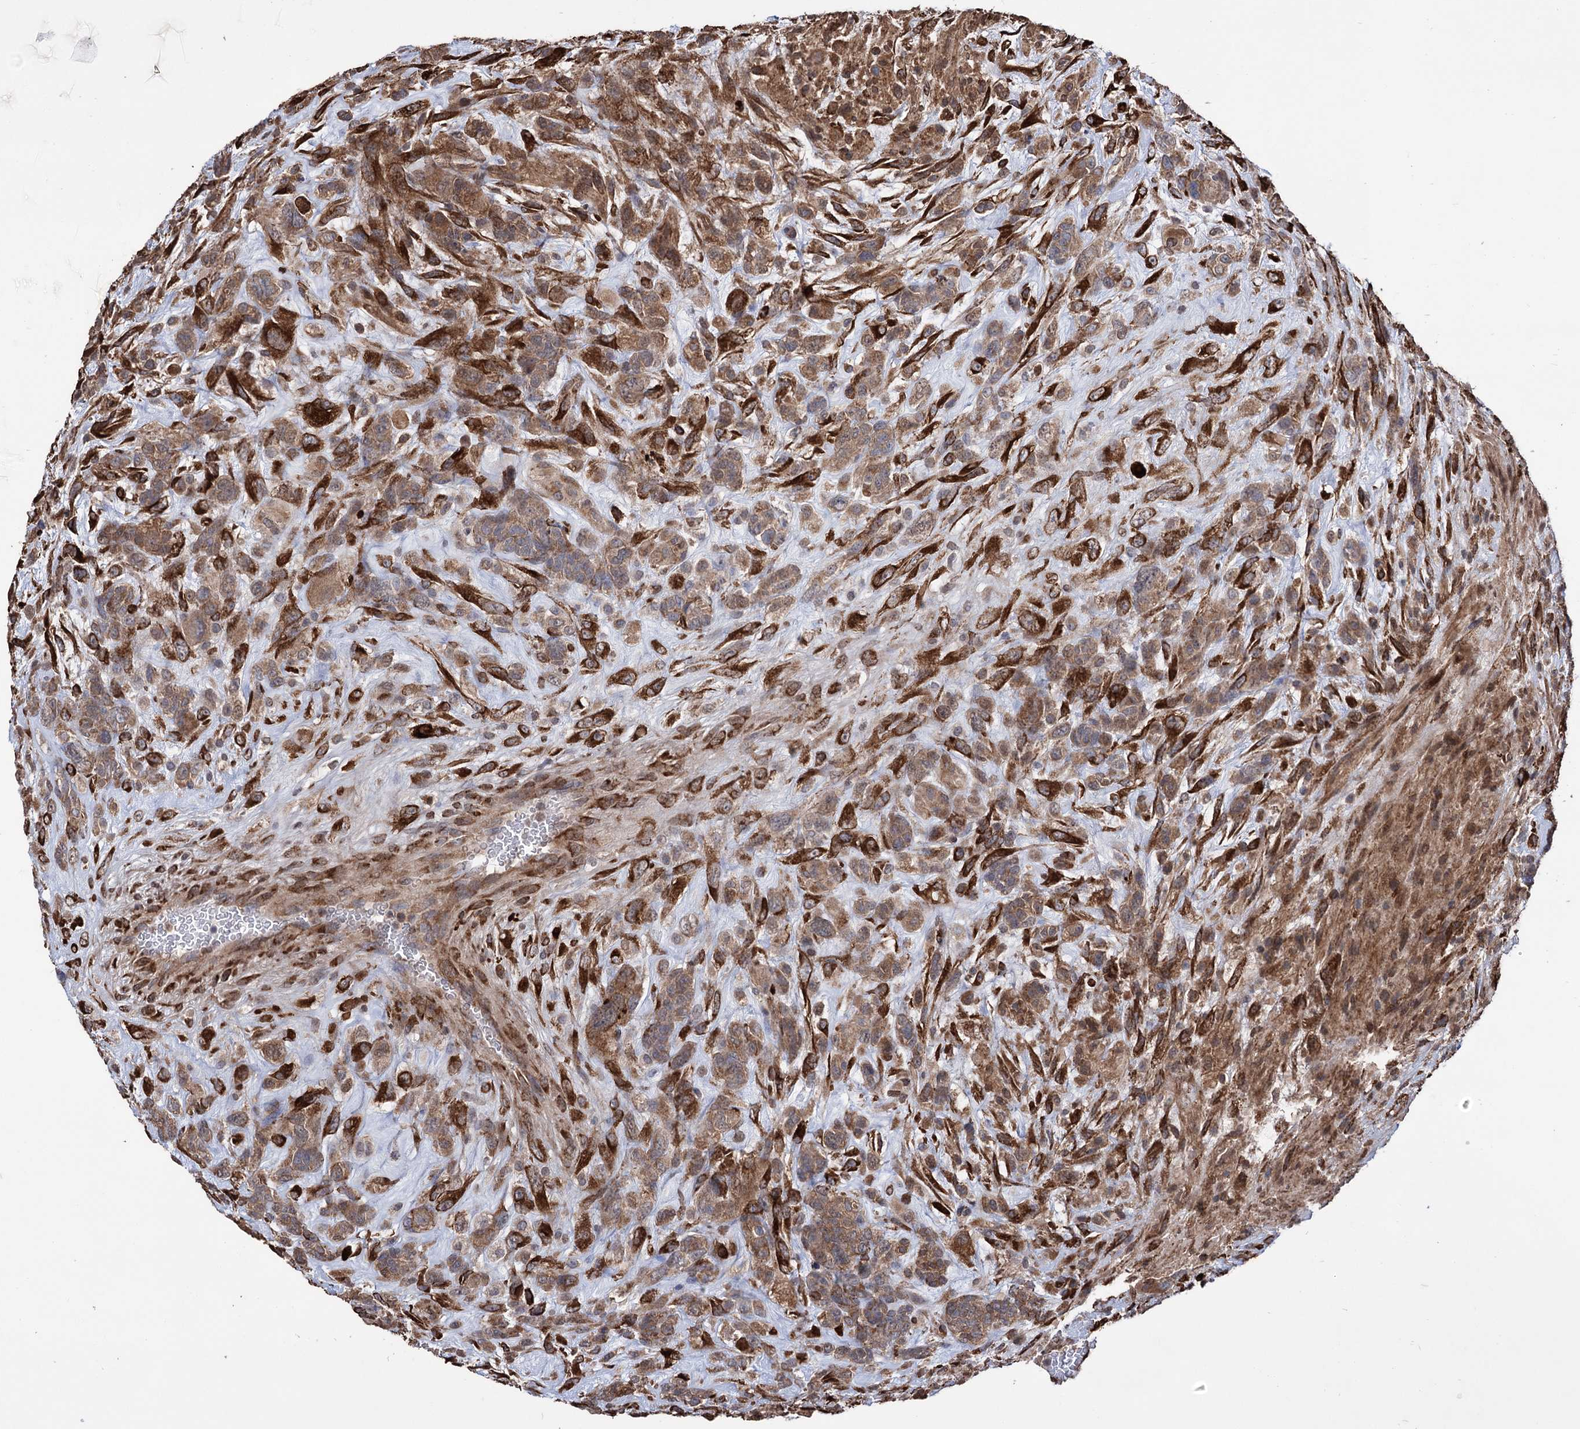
{"staining": {"intensity": "moderate", "quantity": ">75%", "location": "cytoplasmic/membranous"}, "tissue": "glioma", "cell_type": "Tumor cells", "image_type": "cancer", "snomed": [{"axis": "morphology", "description": "Glioma, malignant, High grade"}, {"axis": "topography", "description": "Brain"}], "caption": "DAB (3,3'-diaminobenzidine) immunohistochemical staining of glioma shows moderate cytoplasmic/membranous protein staining in approximately >75% of tumor cells.", "gene": "CDAN1", "patient": {"sex": "male", "age": 61}}